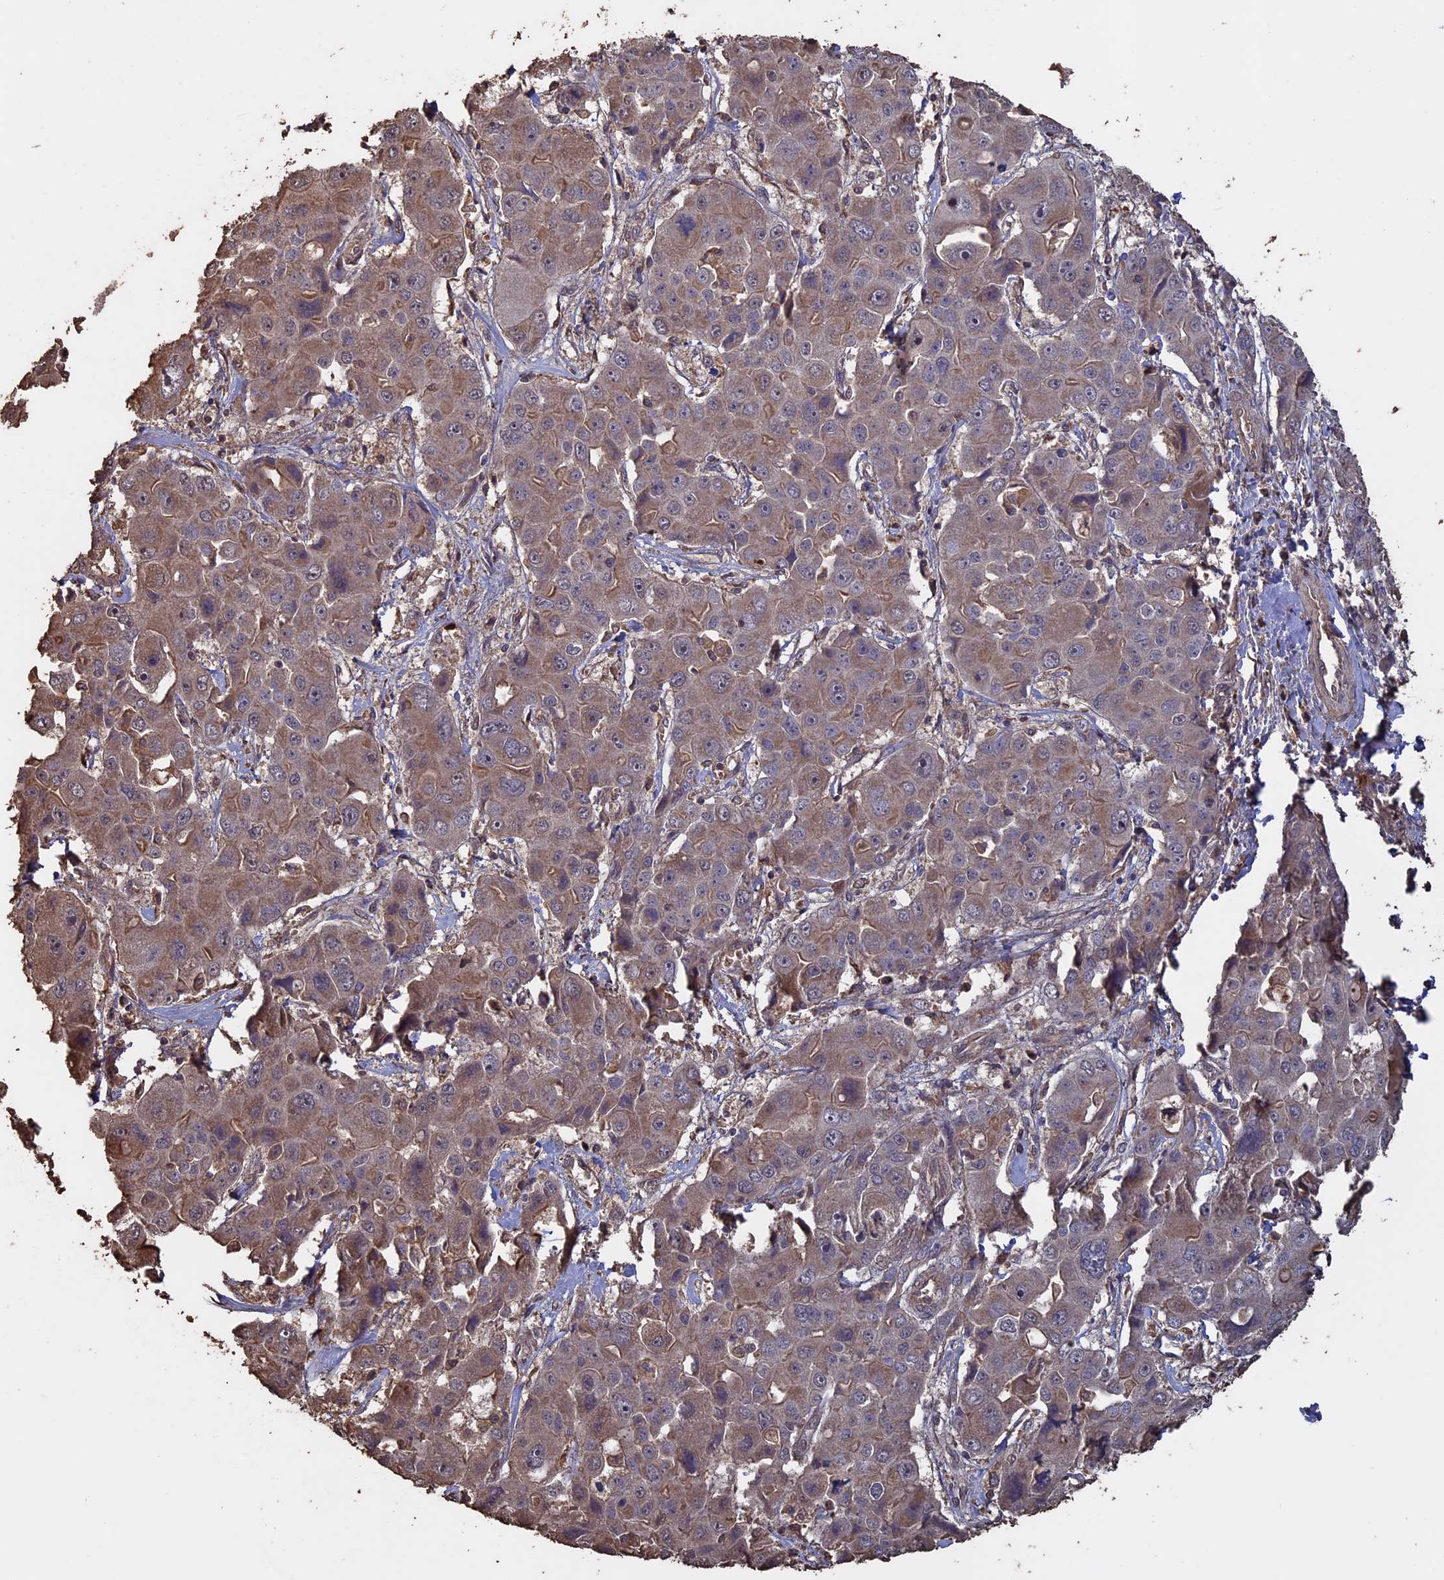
{"staining": {"intensity": "moderate", "quantity": ">75%", "location": "cytoplasmic/membranous"}, "tissue": "liver cancer", "cell_type": "Tumor cells", "image_type": "cancer", "snomed": [{"axis": "morphology", "description": "Cholangiocarcinoma"}, {"axis": "topography", "description": "Liver"}], "caption": "IHC histopathology image of neoplastic tissue: human liver cholangiocarcinoma stained using IHC demonstrates medium levels of moderate protein expression localized specifically in the cytoplasmic/membranous of tumor cells, appearing as a cytoplasmic/membranous brown color.", "gene": "HUNK", "patient": {"sex": "male", "age": 67}}